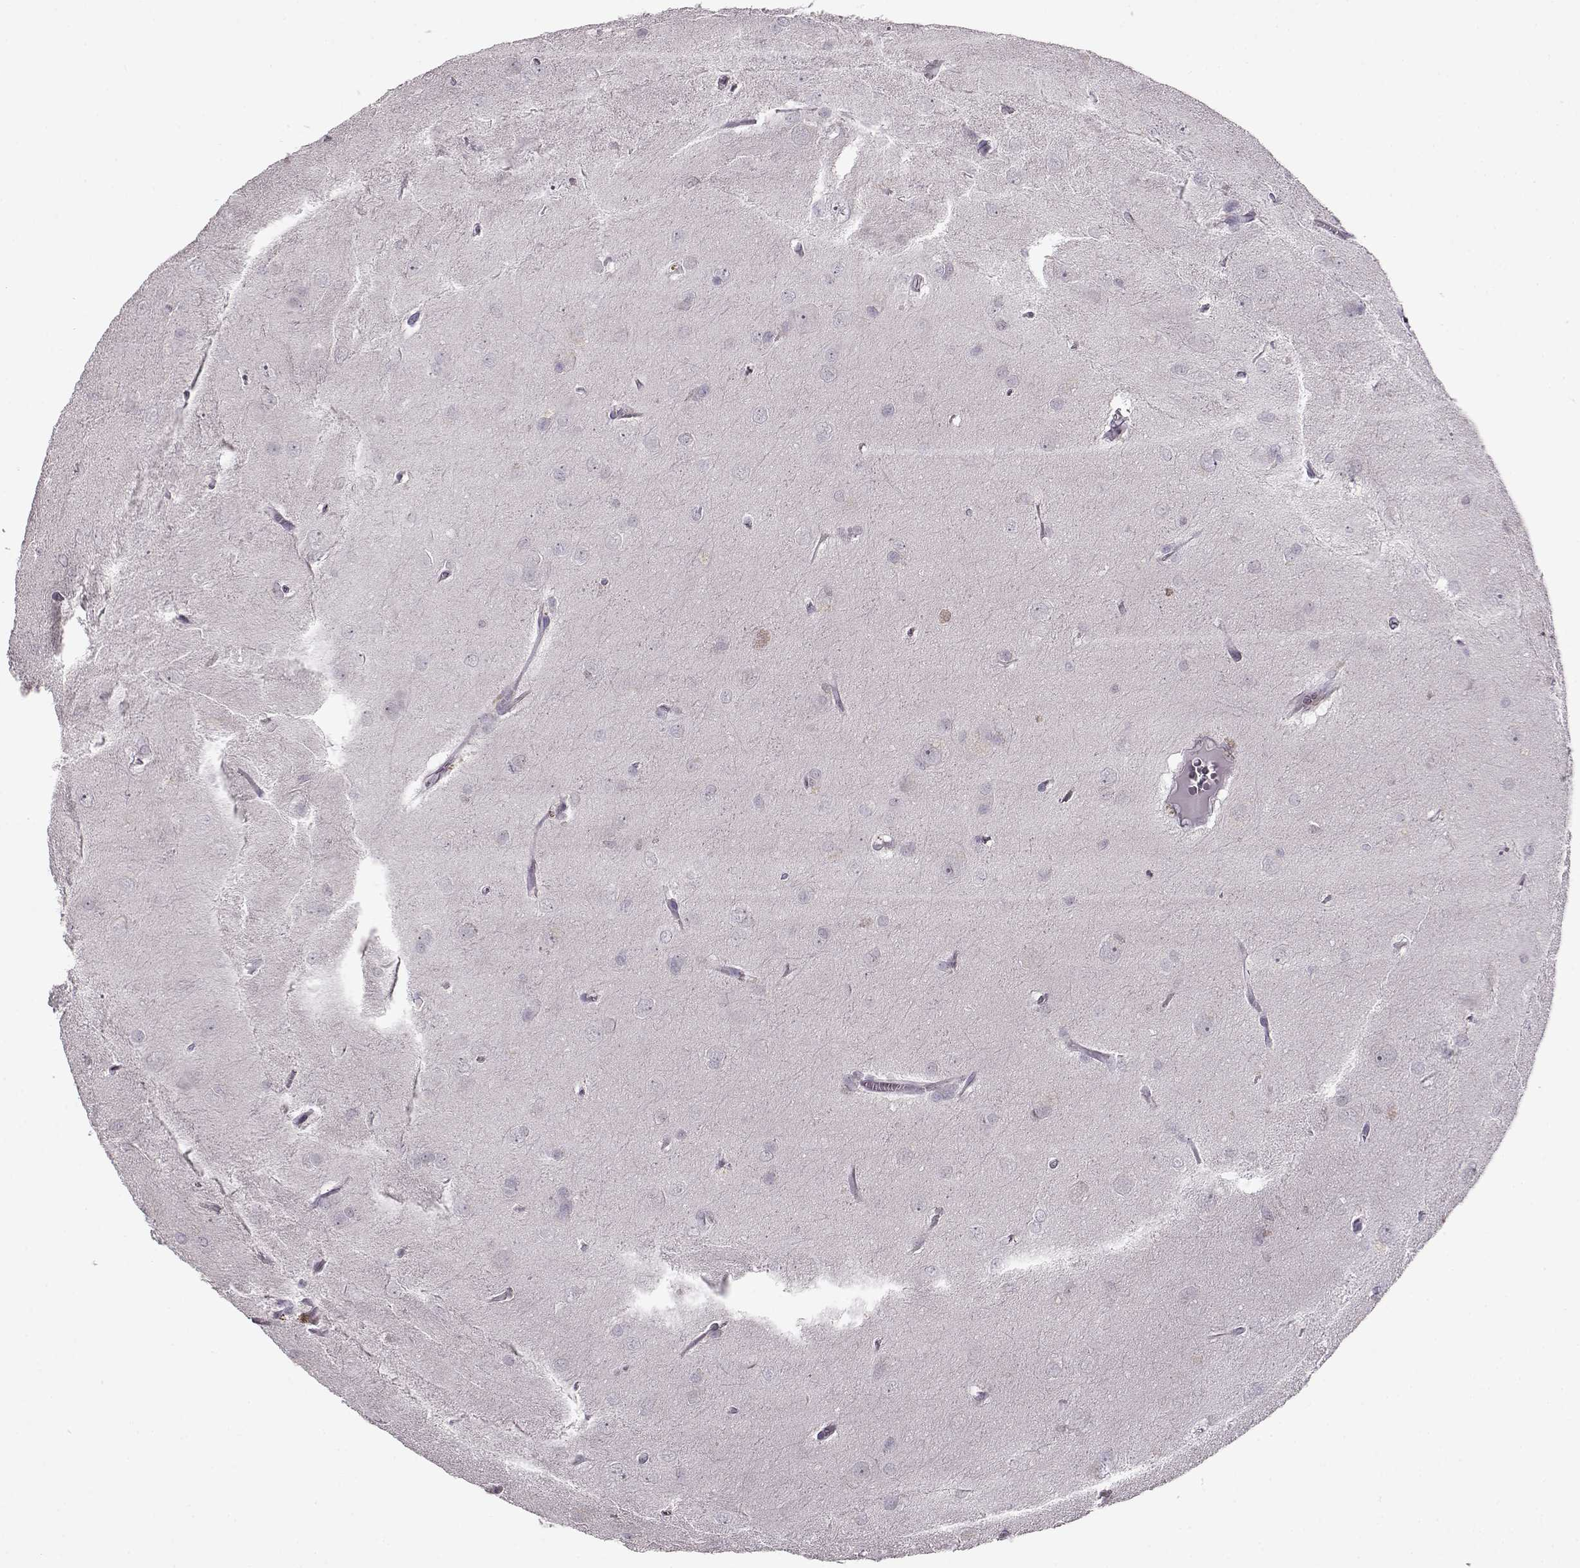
{"staining": {"intensity": "negative", "quantity": "none", "location": "none"}, "tissue": "glioma", "cell_type": "Tumor cells", "image_type": "cancer", "snomed": [{"axis": "morphology", "description": "Glioma, malignant, Low grade"}, {"axis": "topography", "description": "Brain"}], "caption": "A micrograph of malignant low-grade glioma stained for a protein displays no brown staining in tumor cells. (Brightfield microscopy of DAB IHC at high magnification).", "gene": "RP1L1", "patient": {"sex": "male", "age": 58}}